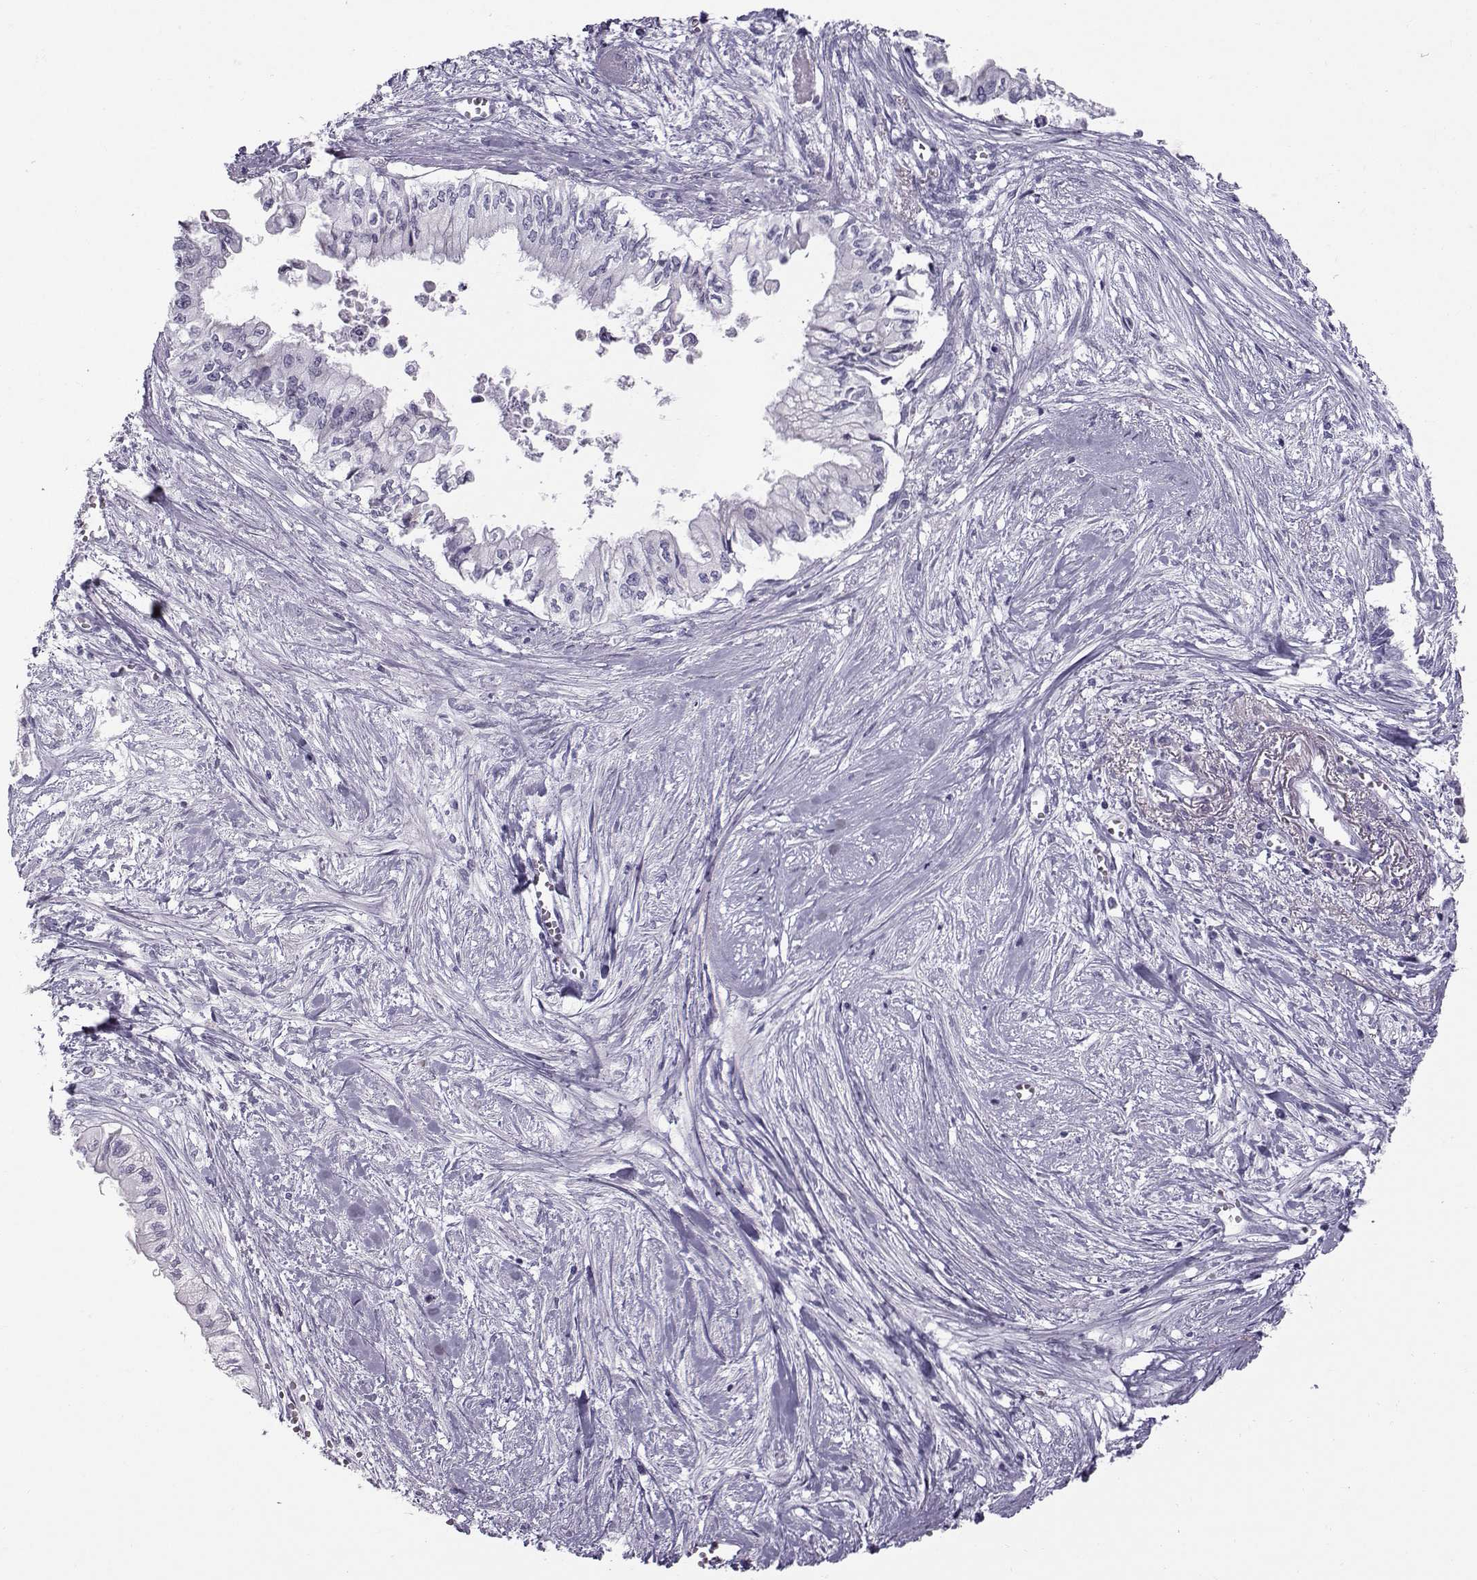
{"staining": {"intensity": "negative", "quantity": "none", "location": "none"}, "tissue": "pancreatic cancer", "cell_type": "Tumor cells", "image_type": "cancer", "snomed": [{"axis": "morphology", "description": "Adenocarcinoma, NOS"}, {"axis": "topography", "description": "Pancreas"}], "caption": "Pancreatic cancer was stained to show a protein in brown. There is no significant staining in tumor cells.", "gene": "DMRT3", "patient": {"sex": "female", "age": 61}}